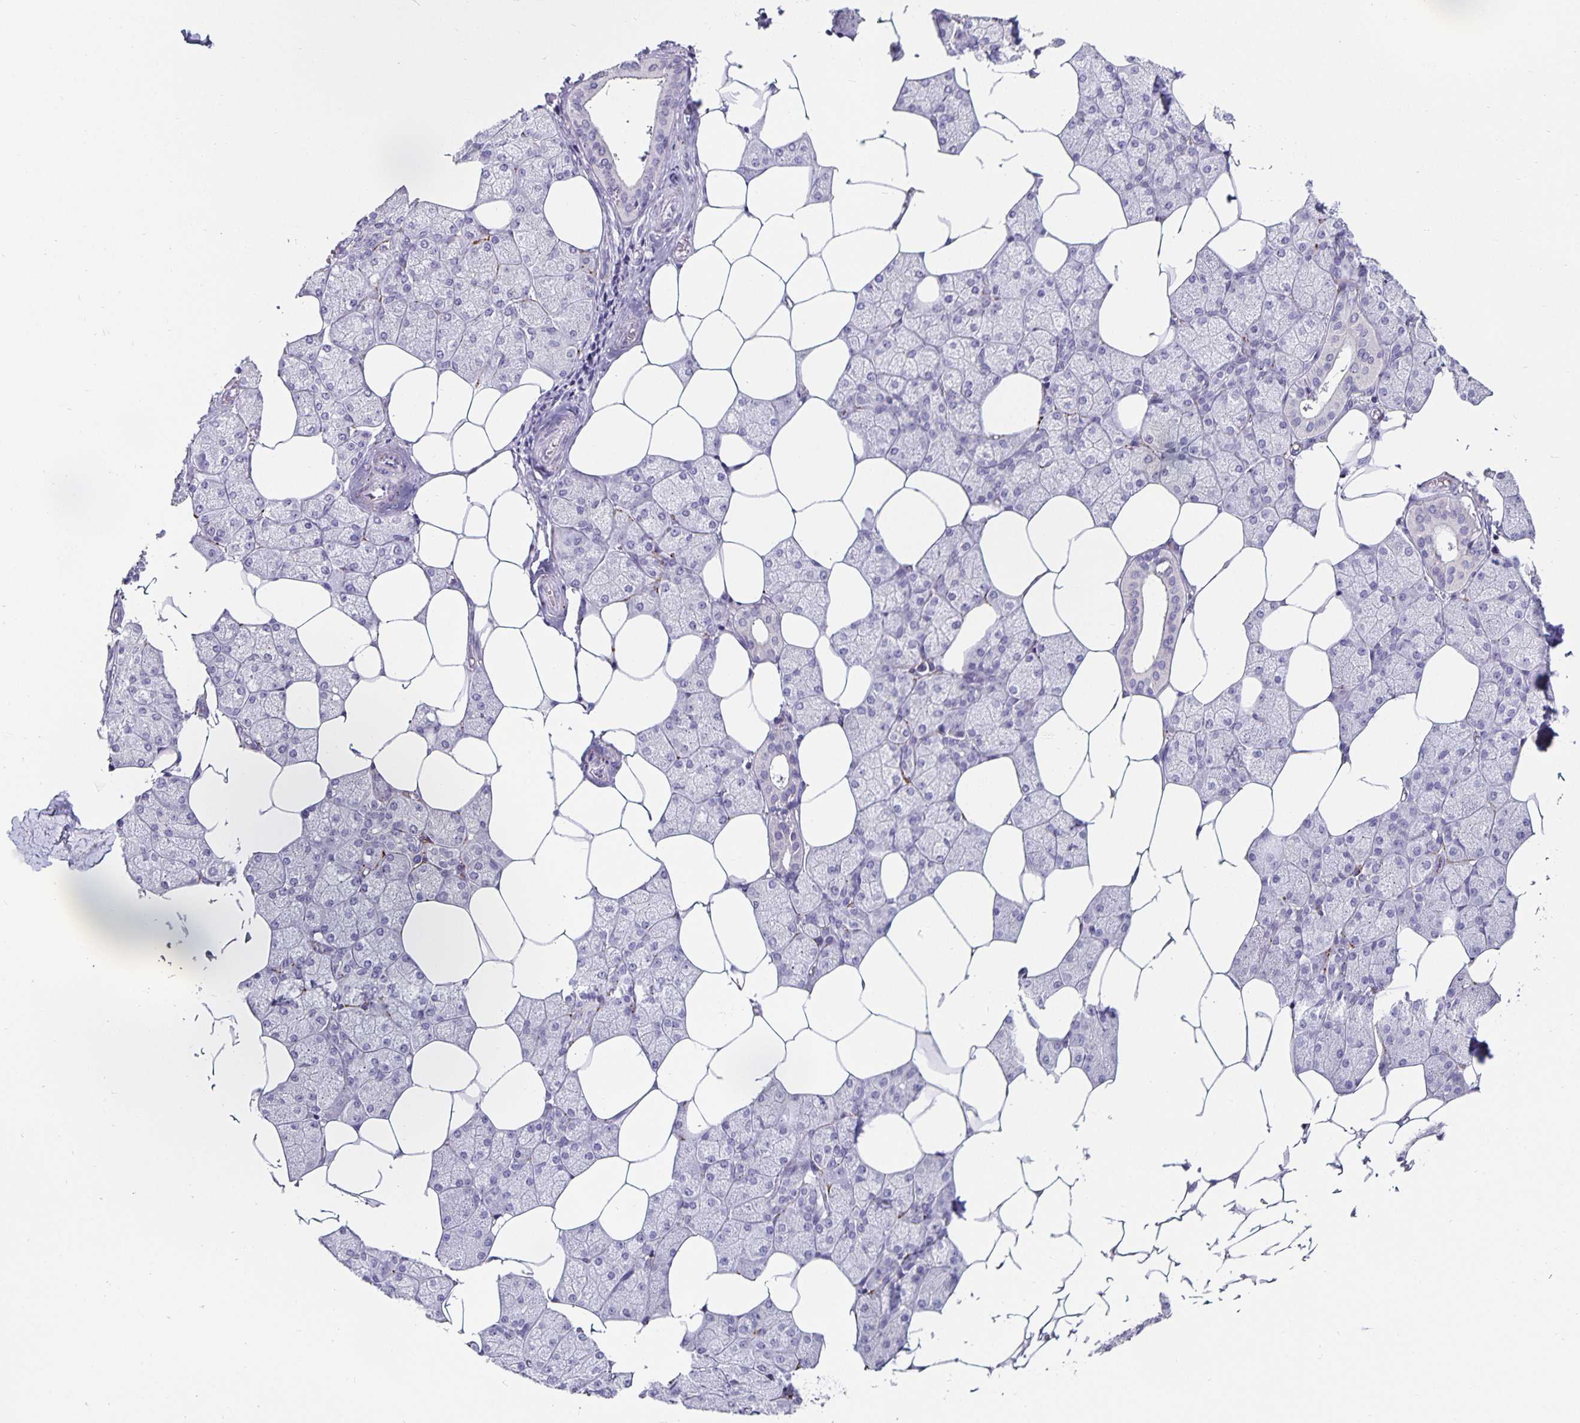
{"staining": {"intensity": "negative", "quantity": "none", "location": "none"}, "tissue": "salivary gland", "cell_type": "Glandular cells", "image_type": "normal", "snomed": [{"axis": "morphology", "description": "Normal tissue, NOS"}, {"axis": "topography", "description": "Salivary gland"}], "caption": "DAB immunohistochemical staining of normal human salivary gland reveals no significant positivity in glandular cells.", "gene": "CHGA", "patient": {"sex": "female", "age": 43}}